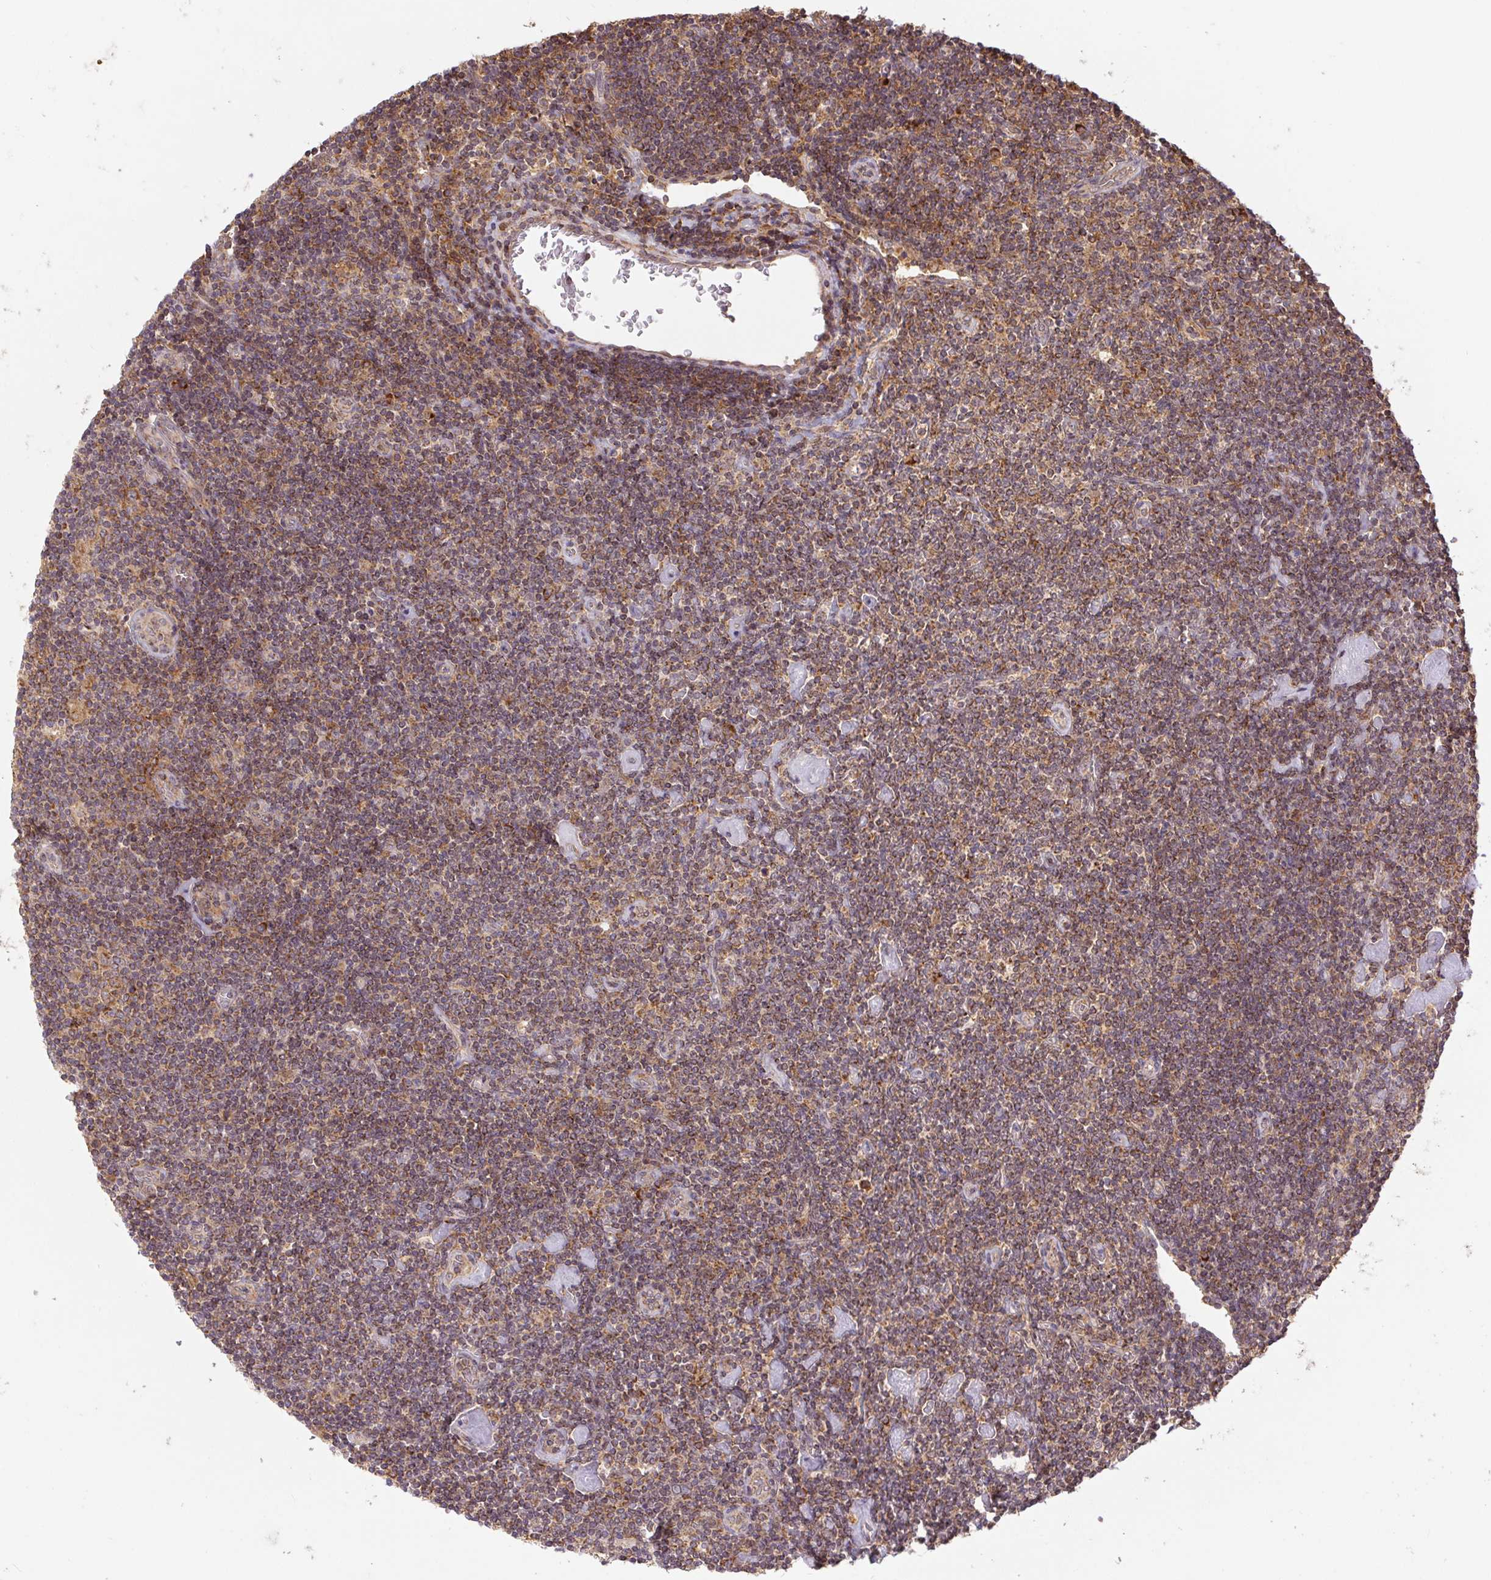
{"staining": {"intensity": "negative", "quantity": "none", "location": "none"}, "tissue": "lymphoma", "cell_type": "Tumor cells", "image_type": "cancer", "snomed": [{"axis": "morphology", "description": "Hodgkin's disease, NOS"}, {"axis": "topography", "description": "Lymph node"}], "caption": "Immunohistochemistry (IHC) image of human Hodgkin's disease stained for a protein (brown), which reveals no positivity in tumor cells.", "gene": "MTHFD1", "patient": {"sex": "male", "age": 40}}